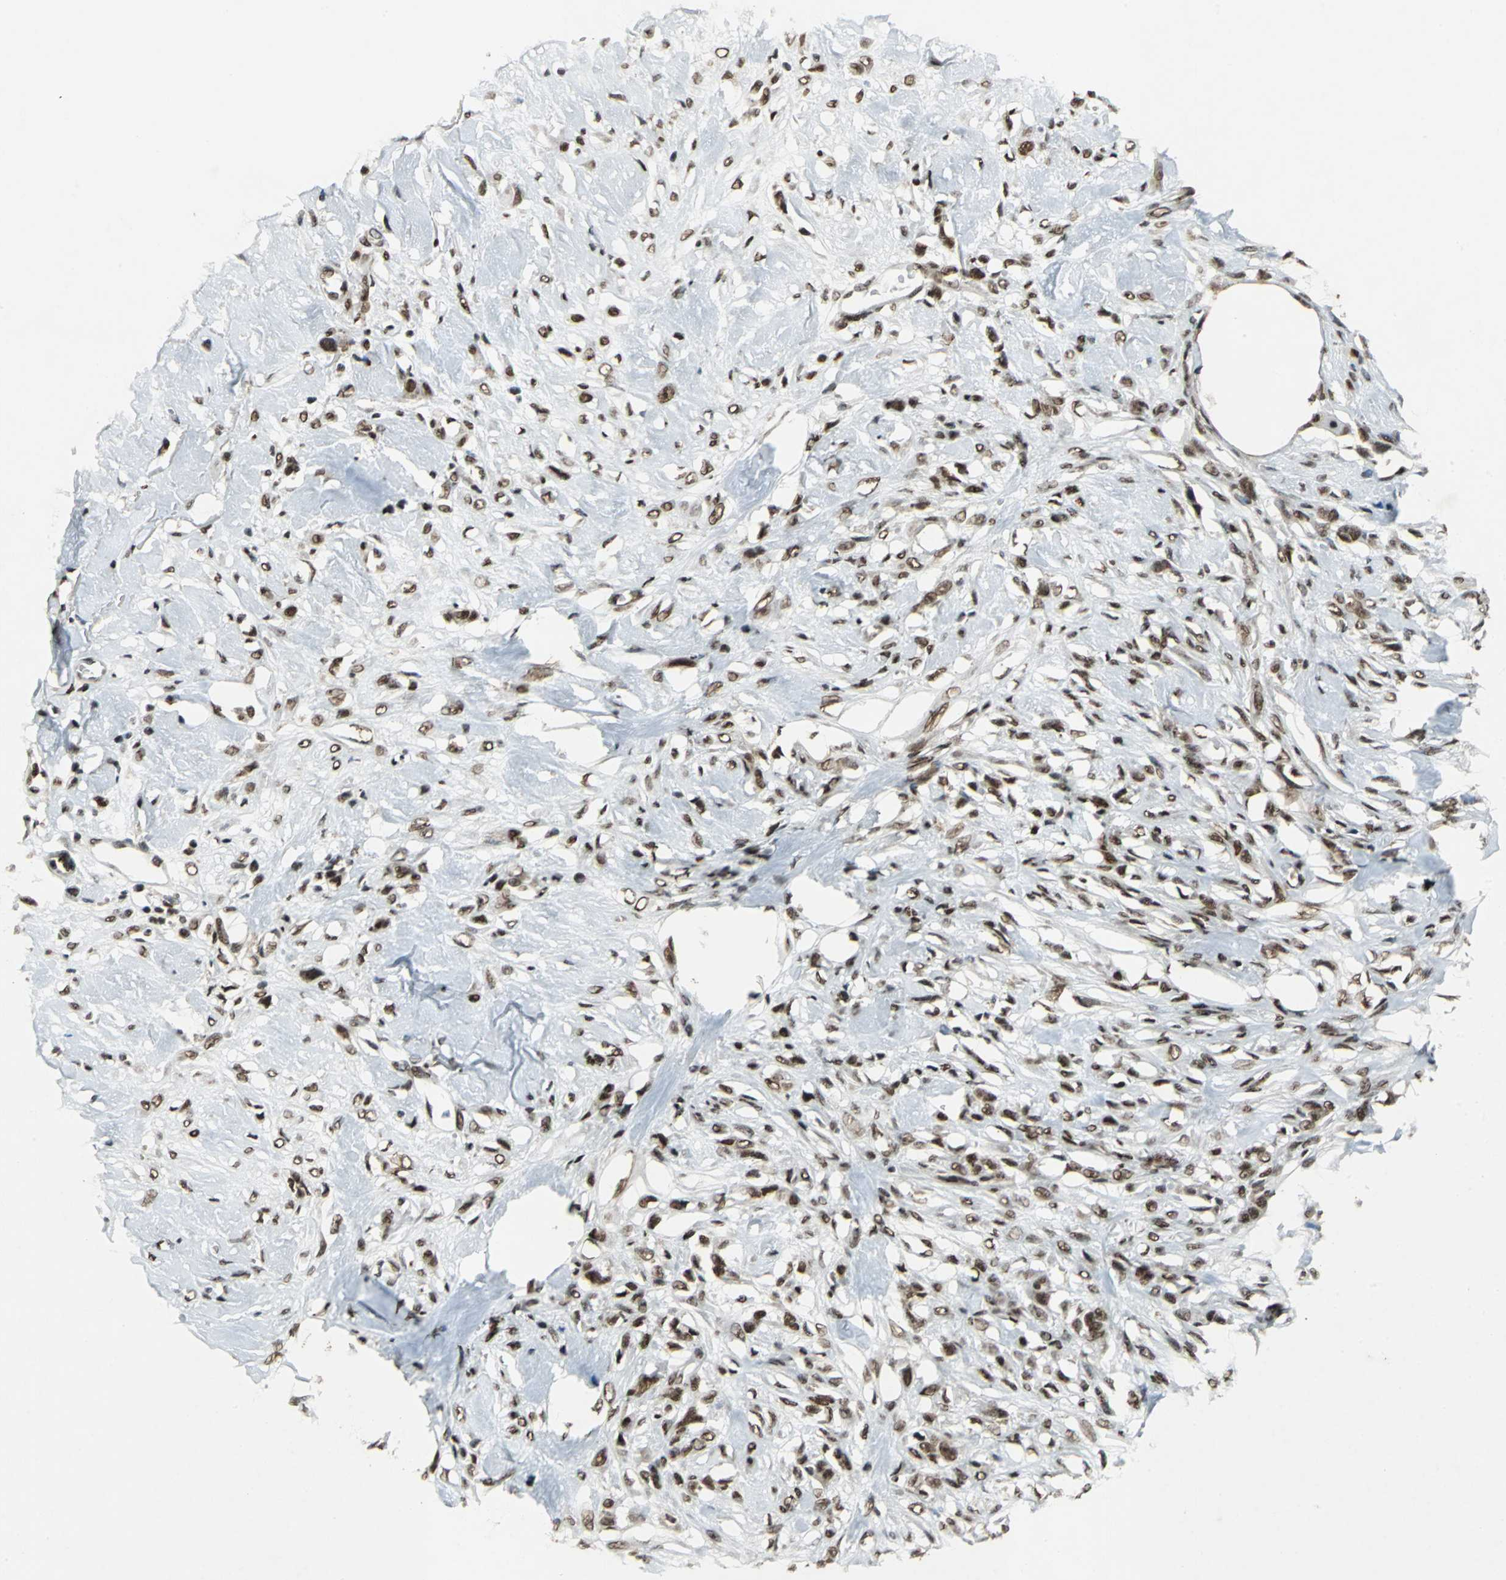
{"staining": {"intensity": "moderate", "quantity": ">75%", "location": "nuclear"}, "tissue": "skin cancer", "cell_type": "Tumor cells", "image_type": "cancer", "snomed": [{"axis": "morphology", "description": "Normal tissue, NOS"}, {"axis": "morphology", "description": "Squamous cell carcinoma, NOS"}, {"axis": "topography", "description": "Skin"}], "caption": "Tumor cells demonstrate medium levels of moderate nuclear expression in approximately >75% of cells in squamous cell carcinoma (skin). (DAB (3,3'-diaminobenzidine) IHC with brightfield microscopy, high magnification).", "gene": "MTA2", "patient": {"sex": "female", "age": 59}}